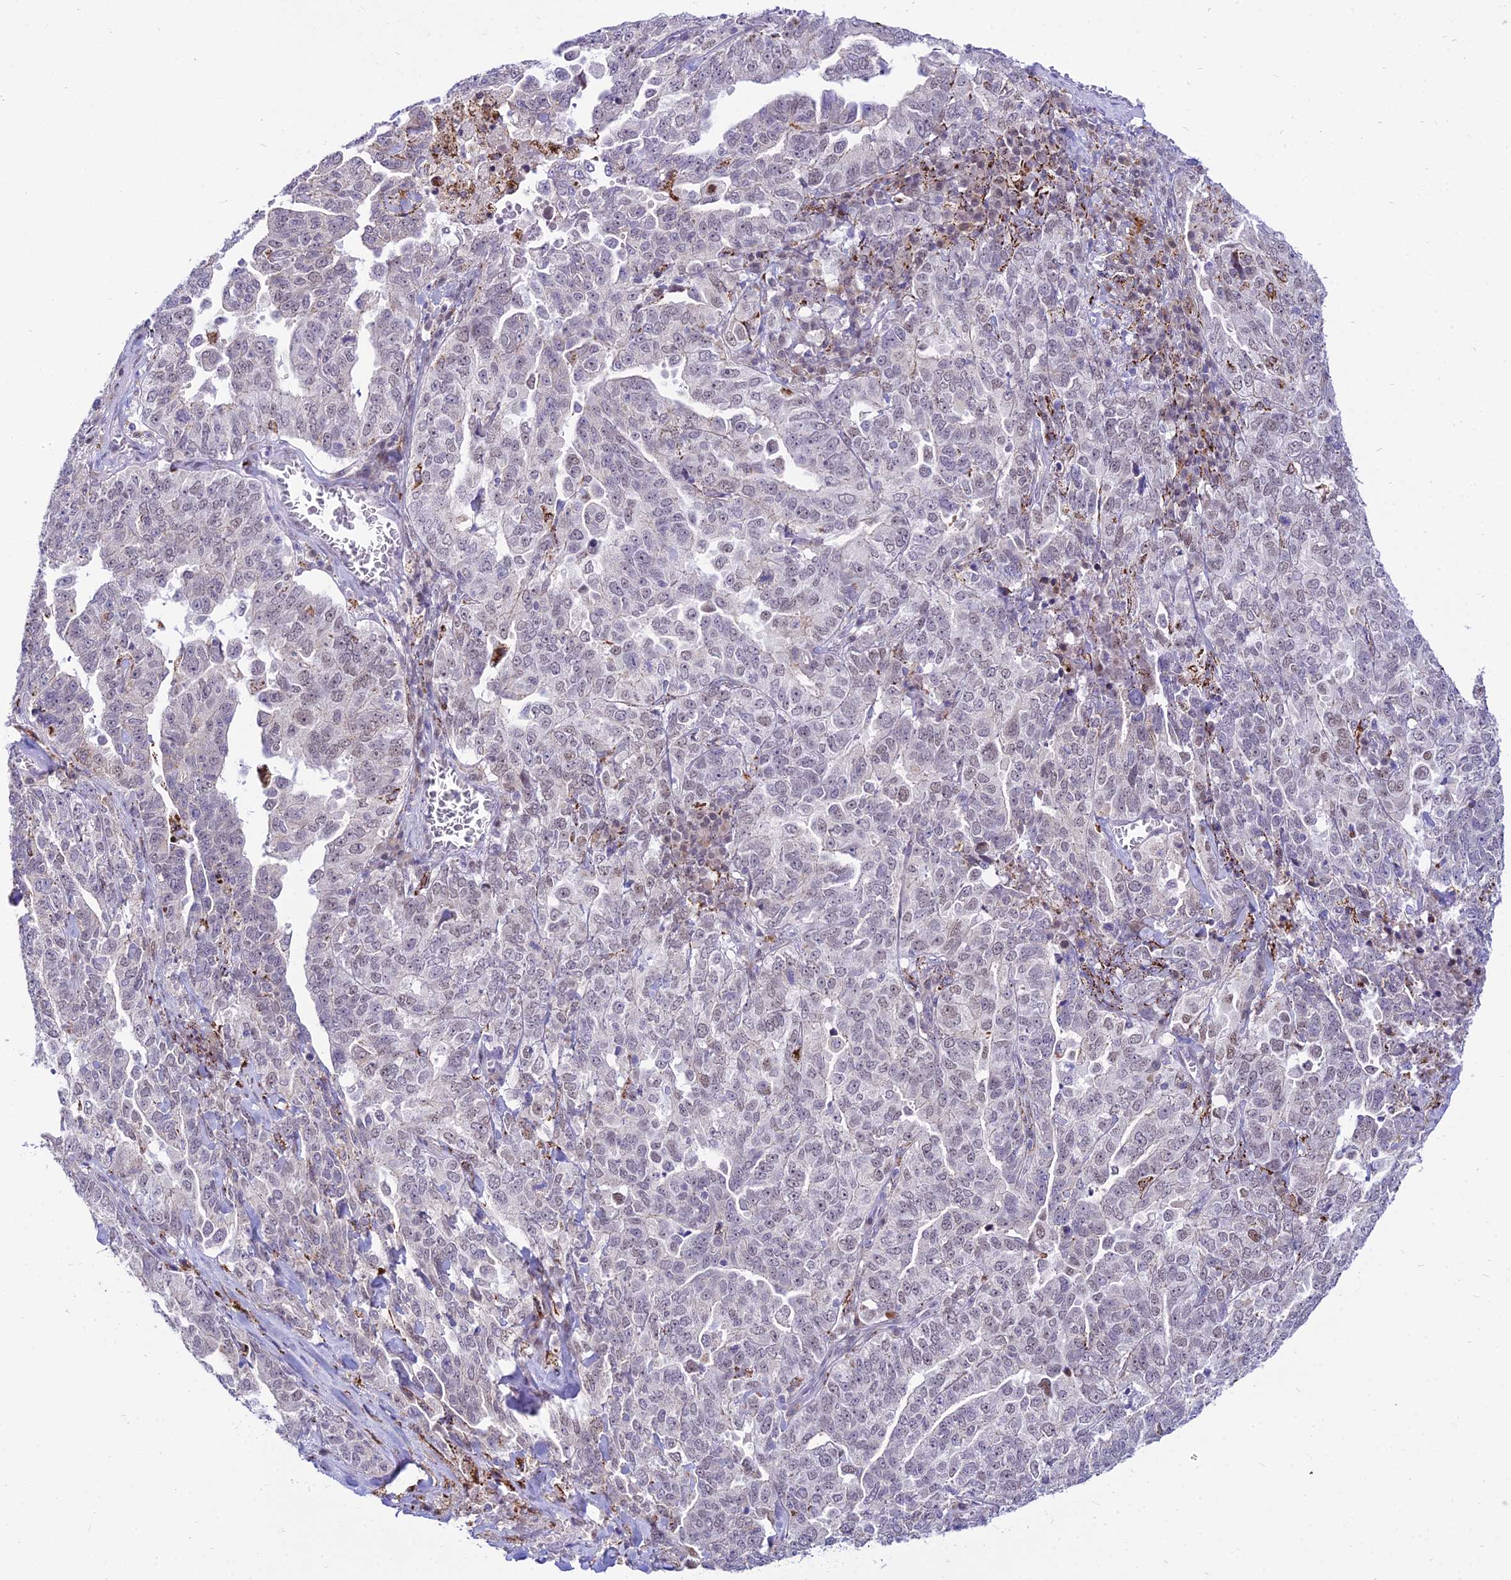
{"staining": {"intensity": "weak", "quantity": "<25%", "location": "nuclear"}, "tissue": "ovarian cancer", "cell_type": "Tumor cells", "image_type": "cancer", "snomed": [{"axis": "morphology", "description": "Carcinoma, endometroid"}, {"axis": "topography", "description": "Ovary"}], "caption": "Human ovarian cancer (endometroid carcinoma) stained for a protein using immunohistochemistry demonstrates no expression in tumor cells.", "gene": "C6orf163", "patient": {"sex": "female", "age": 62}}